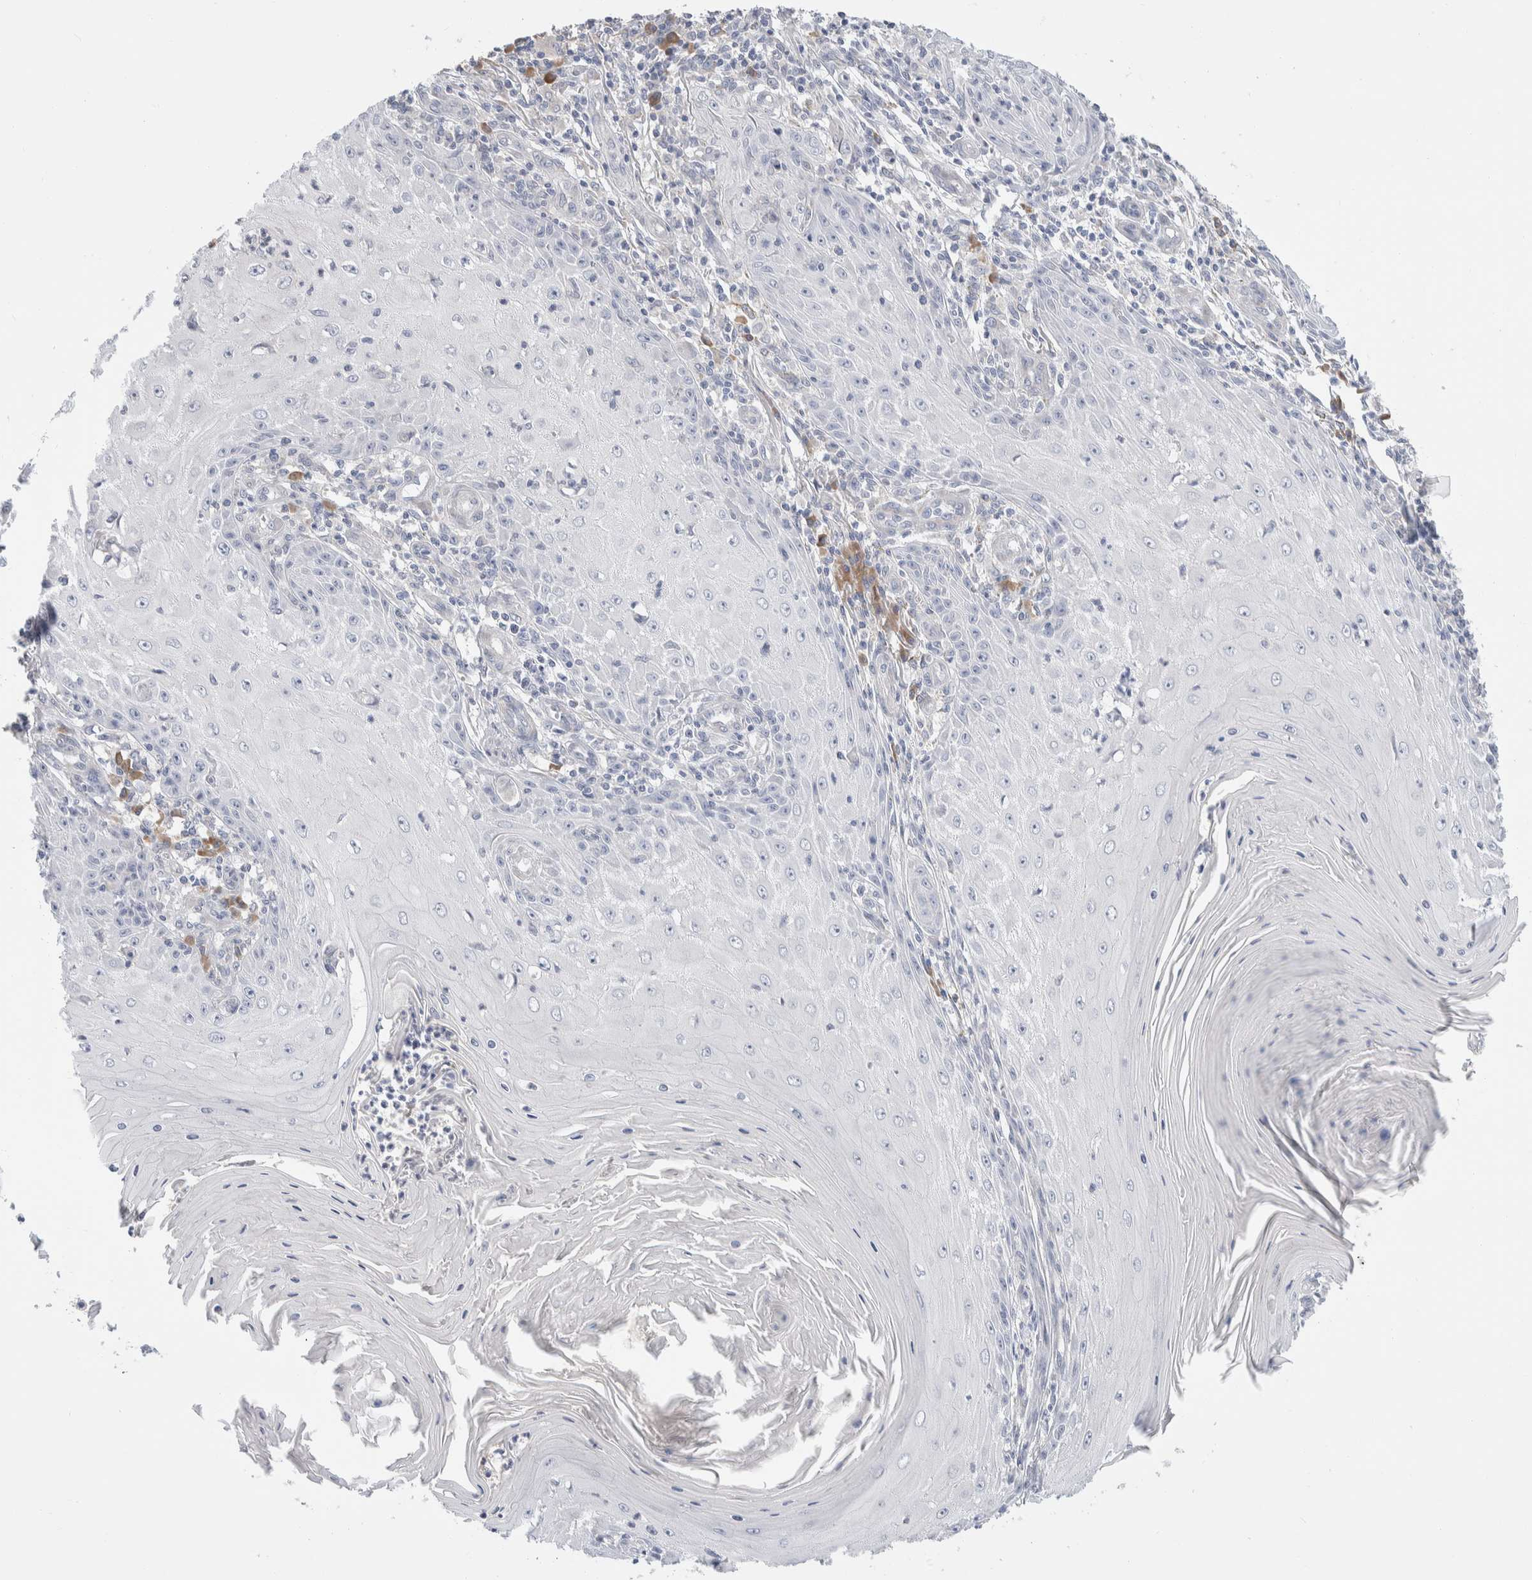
{"staining": {"intensity": "negative", "quantity": "none", "location": "none"}, "tissue": "skin cancer", "cell_type": "Tumor cells", "image_type": "cancer", "snomed": [{"axis": "morphology", "description": "Squamous cell carcinoma, NOS"}, {"axis": "topography", "description": "Skin"}], "caption": "Protein analysis of squamous cell carcinoma (skin) displays no significant staining in tumor cells.", "gene": "RUSF1", "patient": {"sex": "female", "age": 73}}